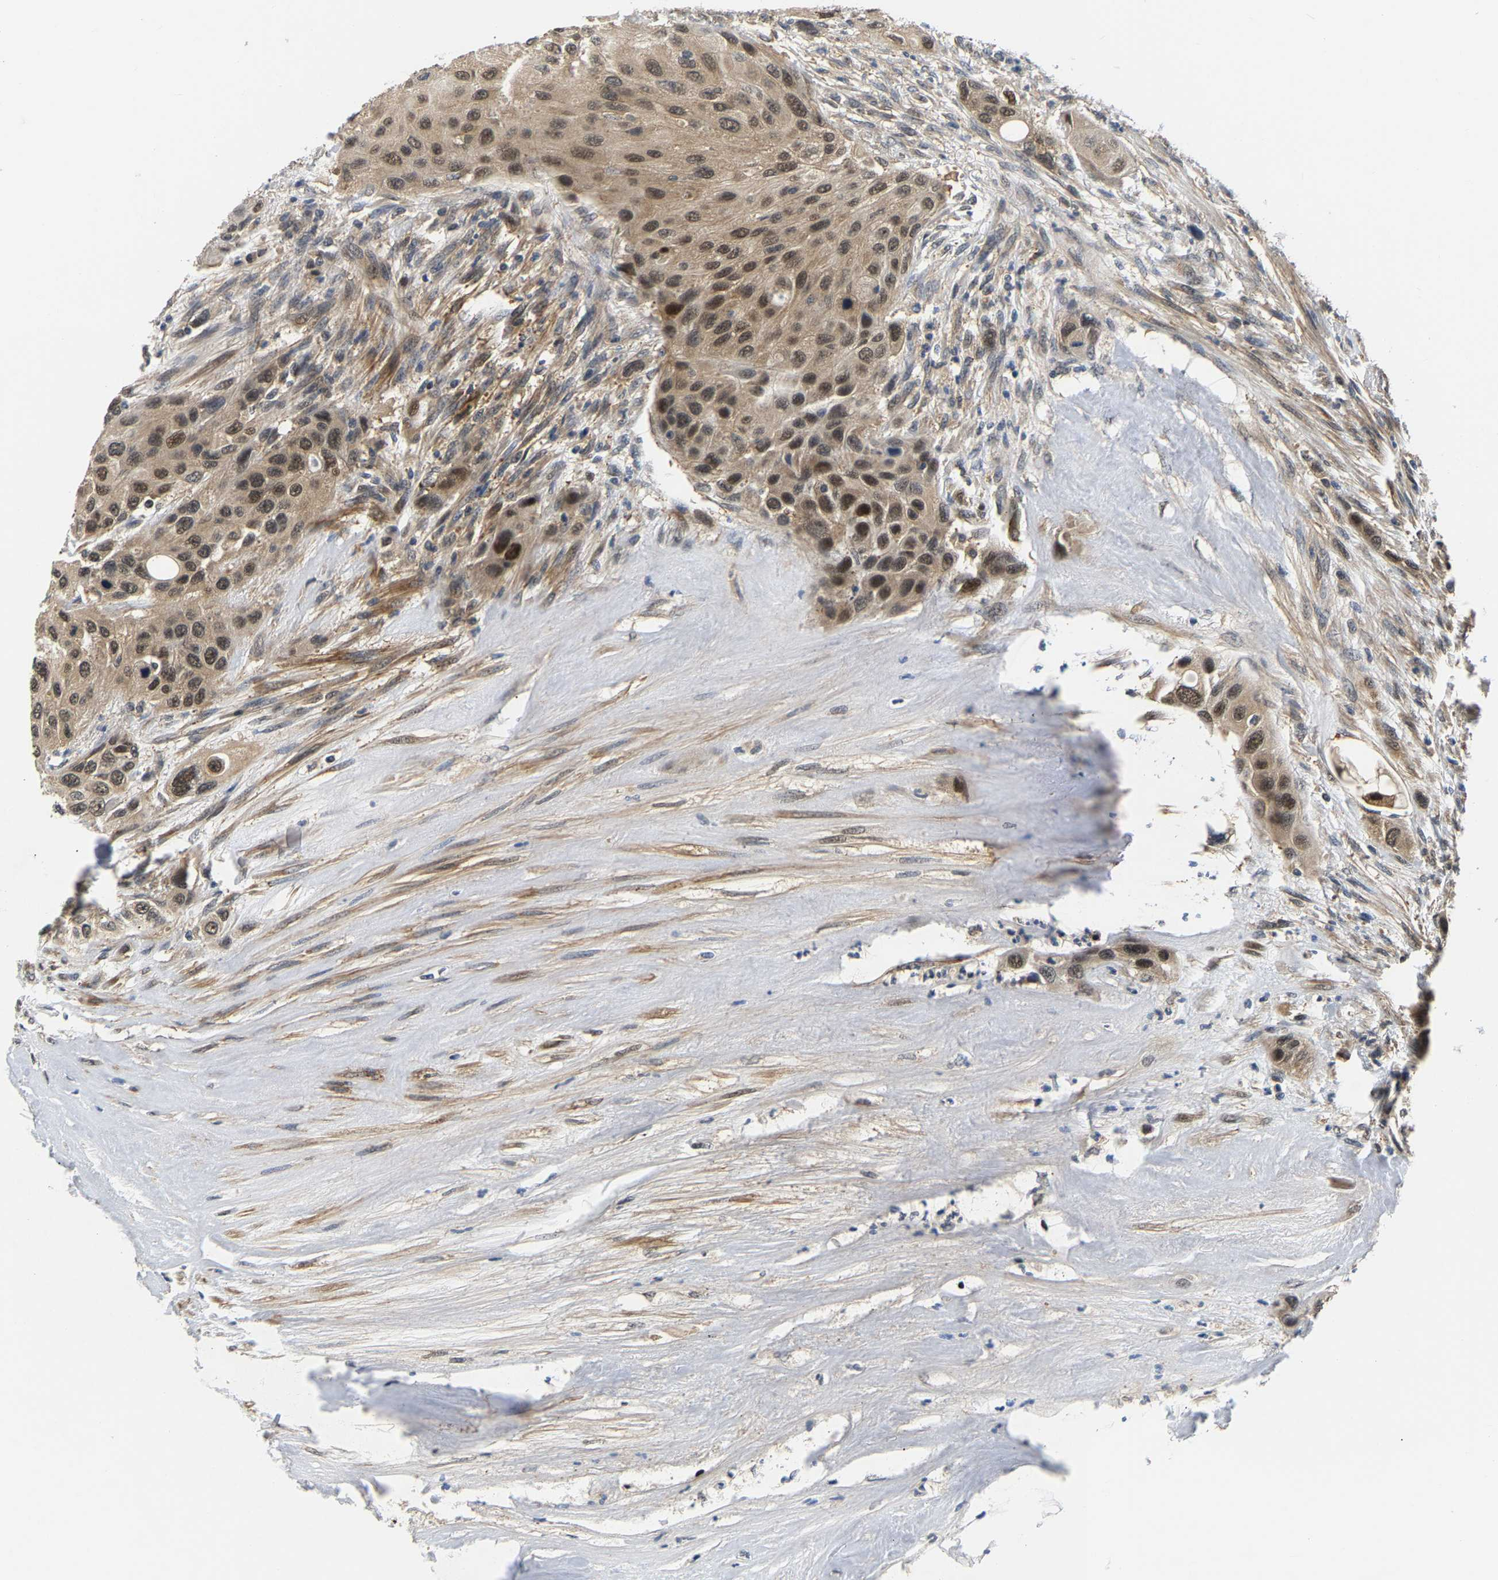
{"staining": {"intensity": "moderate", "quantity": ">75%", "location": "cytoplasmic/membranous,nuclear"}, "tissue": "urothelial cancer", "cell_type": "Tumor cells", "image_type": "cancer", "snomed": [{"axis": "morphology", "description": "Urothelial carcinoma, High grade"}, {"axis": "topography", "description": "Urinary bladder"}], "caption": "Immunohistochemistry (IHC) image of neoplastic tissue: high-grade urothelial carcinoma stained using IHC displays medium levels of moderate protein expression localized specifically in the cytoplasmic/membranous and nuclear of tumor cells, appearing as a cytoplasmic/membranous and nuclear brown color.", "gene": "LARP6", "patient": {"sex": "female", "age": 56}}